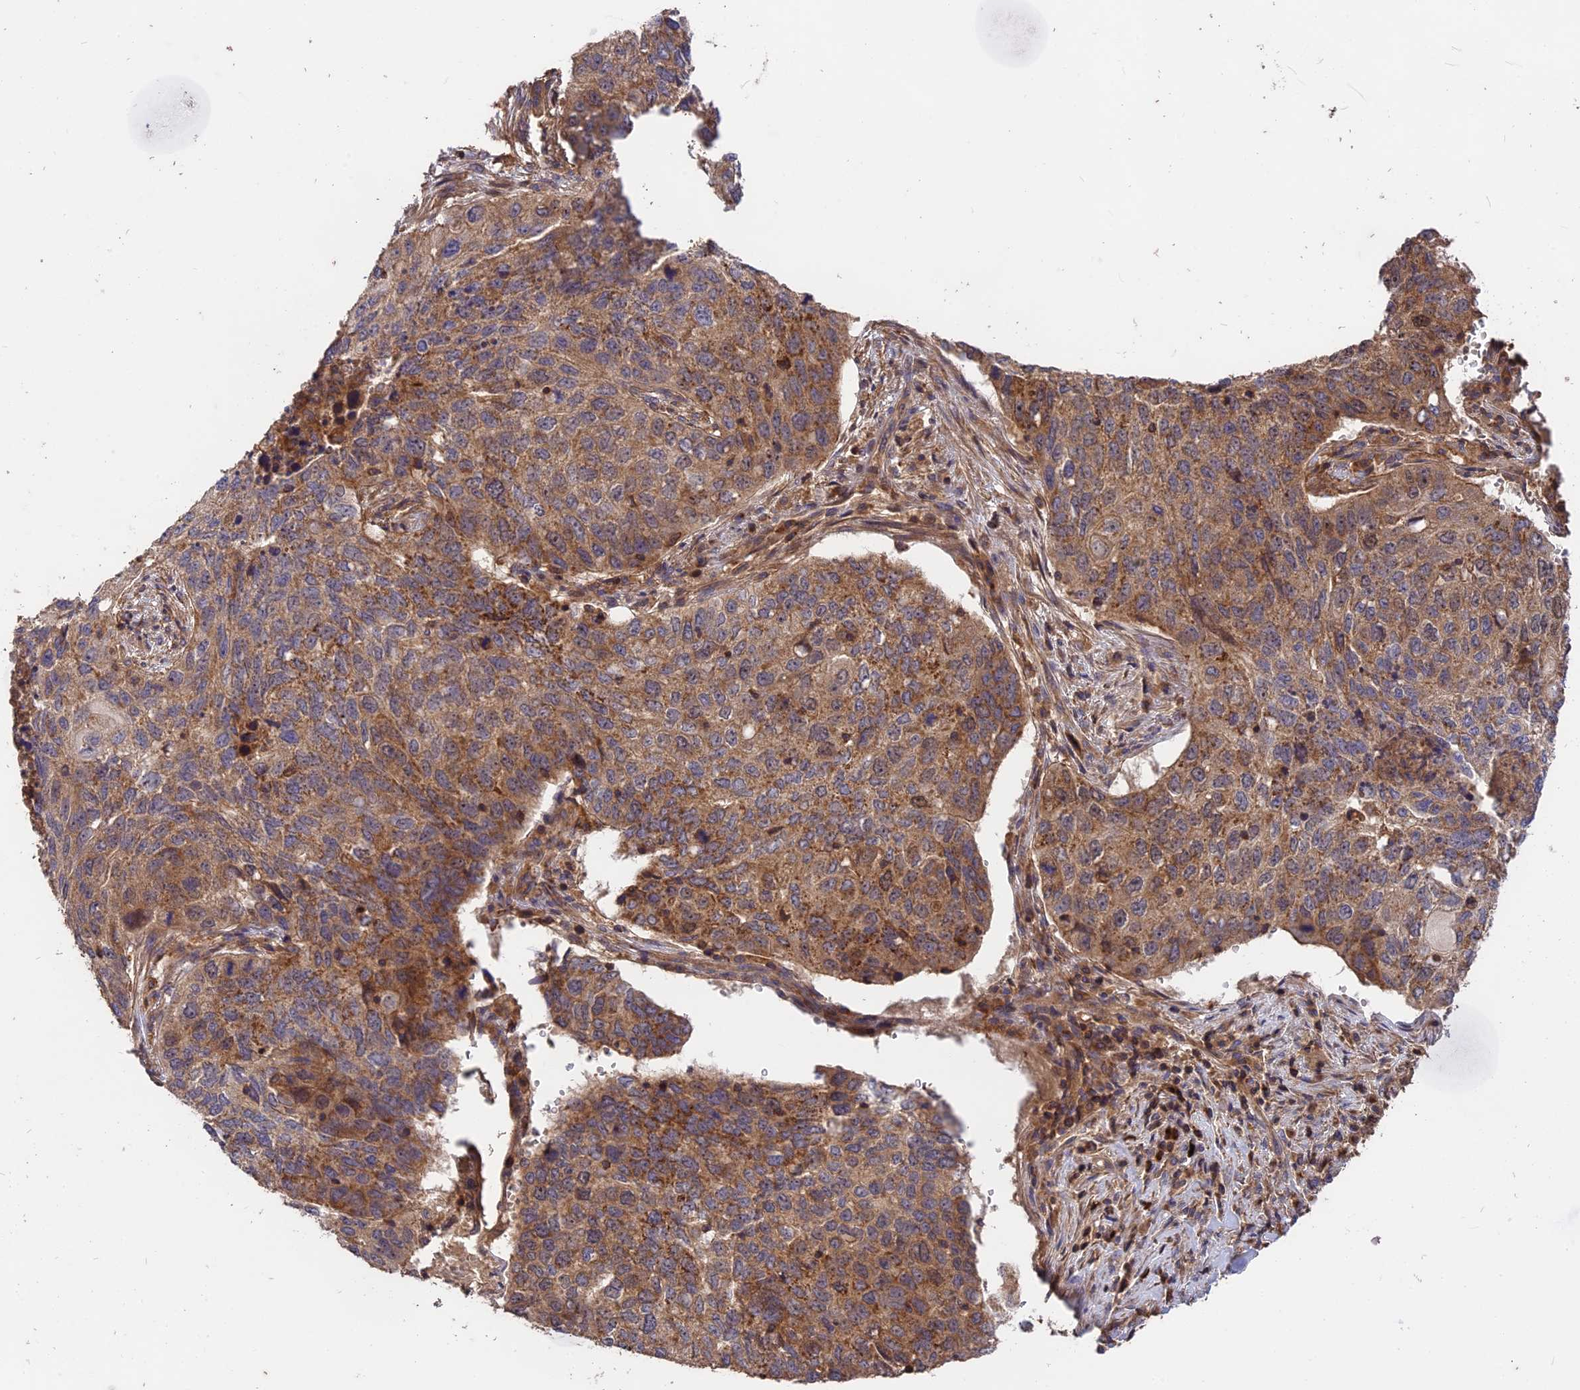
{"staining": {"intensity": "moderate", "quantity": ">75%", "location": "cytoplasmic/membranous"}, "tissue": "lung cancer", "cell_type": "Tumor cells", "image_type": "cancer", "snomed": [{"axis": "morphology", "description": "Squamous cell carcinoma, NOS"}, {"axis": "topography", "description": "Lung"}], "caption": "Lung squamous cell carcinoma stained with a brown dye exhibits moderate cytoplasmic/membranous positive staining in approximately >75% of tumor cells.", "gene": "NUDT8", "patient": {"sex": "female", "age": 63}}